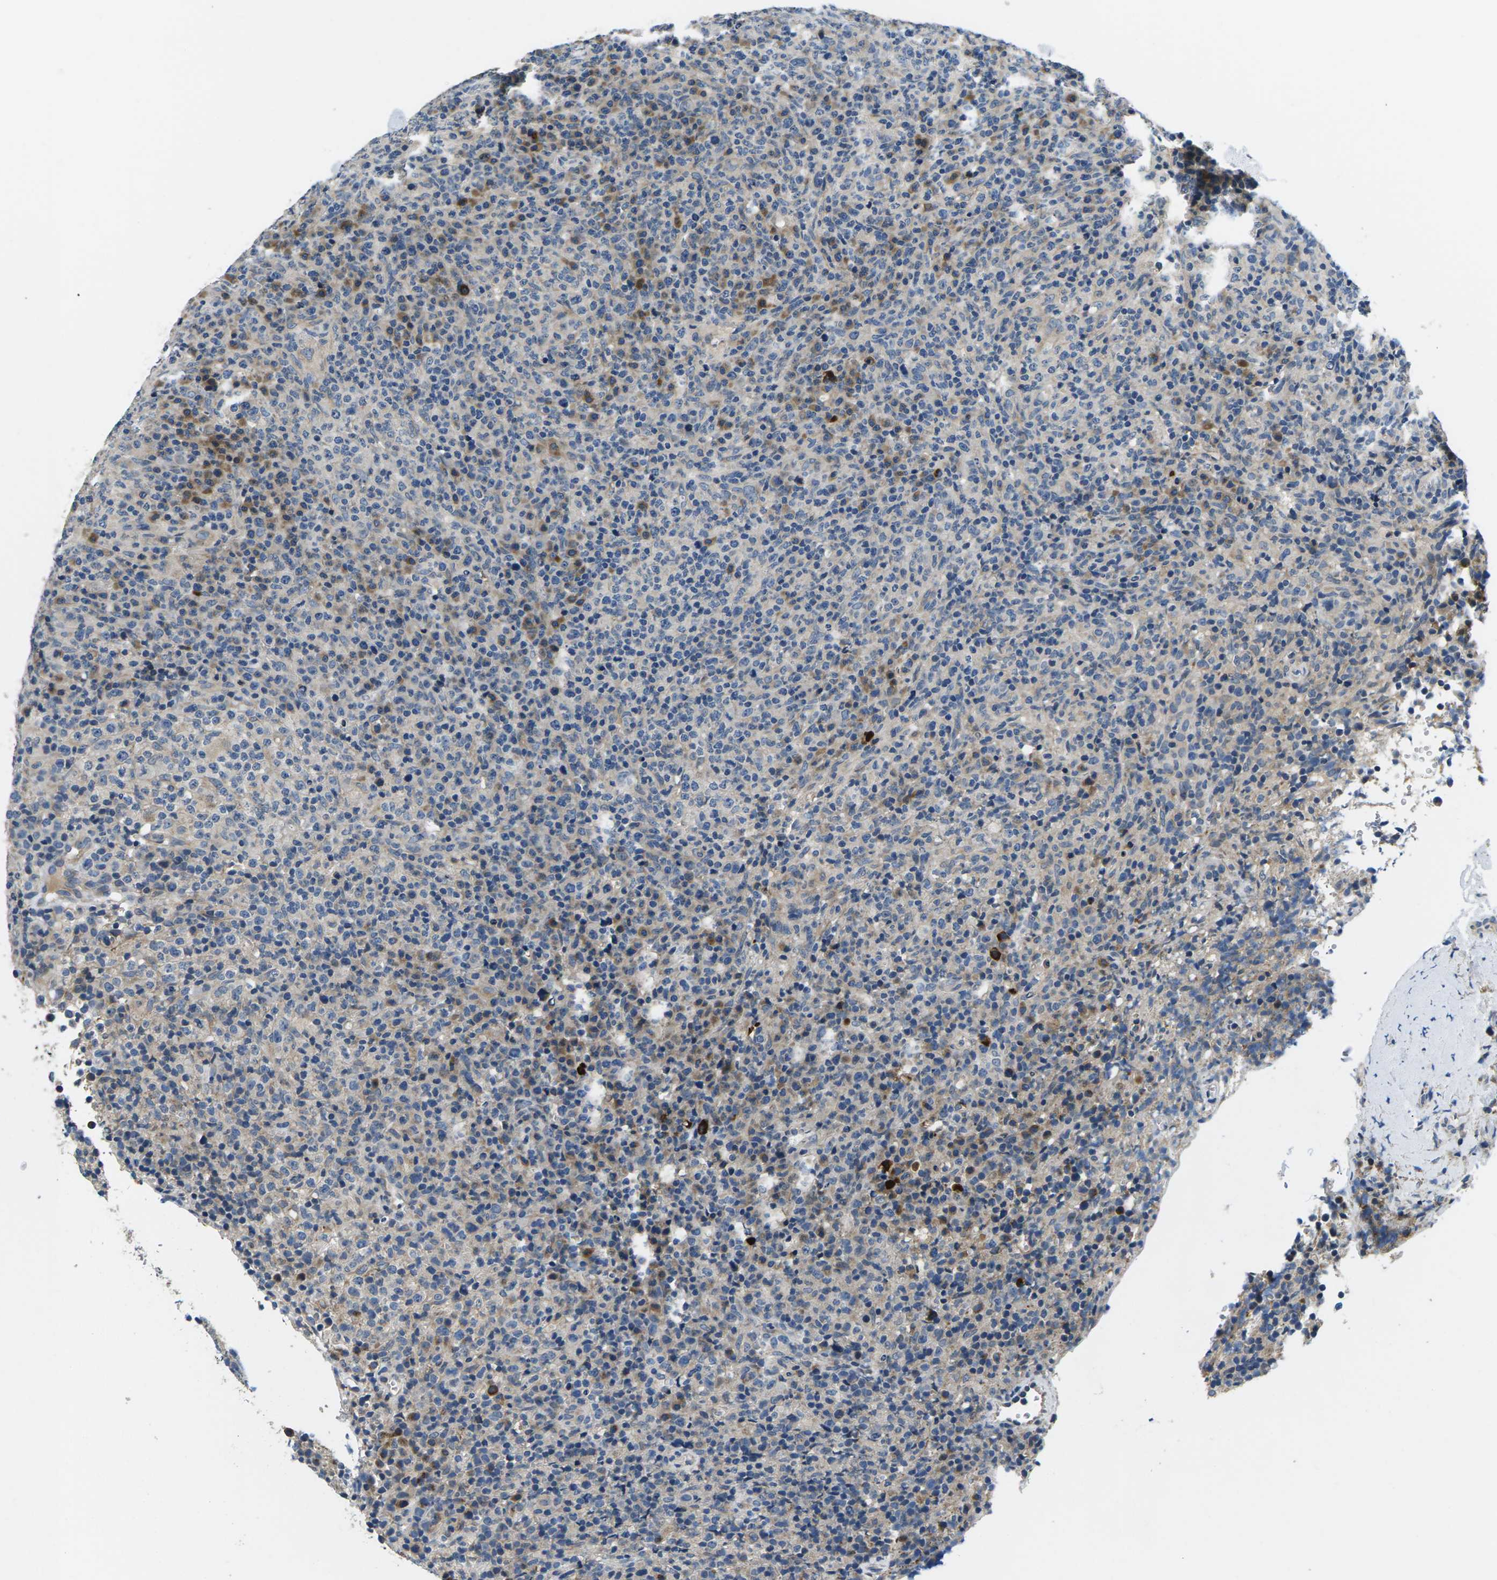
{"staining": {"intensity": "moderate", "quantity": "<25%", "location": "cytoplasmic/membranous"}, "tissue": "lymphoma", "cell_type": "Tumor cells", "image_type": "cancer", "snomed": [{"axis": "morphology", "description": "Malignant lymphoma, non-Hodgkin's type, High grade"}, {"axis": "topography", "description": "Lymph node"}], "caption": "Brown immunohistochemical staining in lymphoma demonstrates moderate cytoplasmic/membranous staining in about <25% of tumor cells.", "gene": "ERGIC3", "patient": {"sex": "female", "age": 76}}